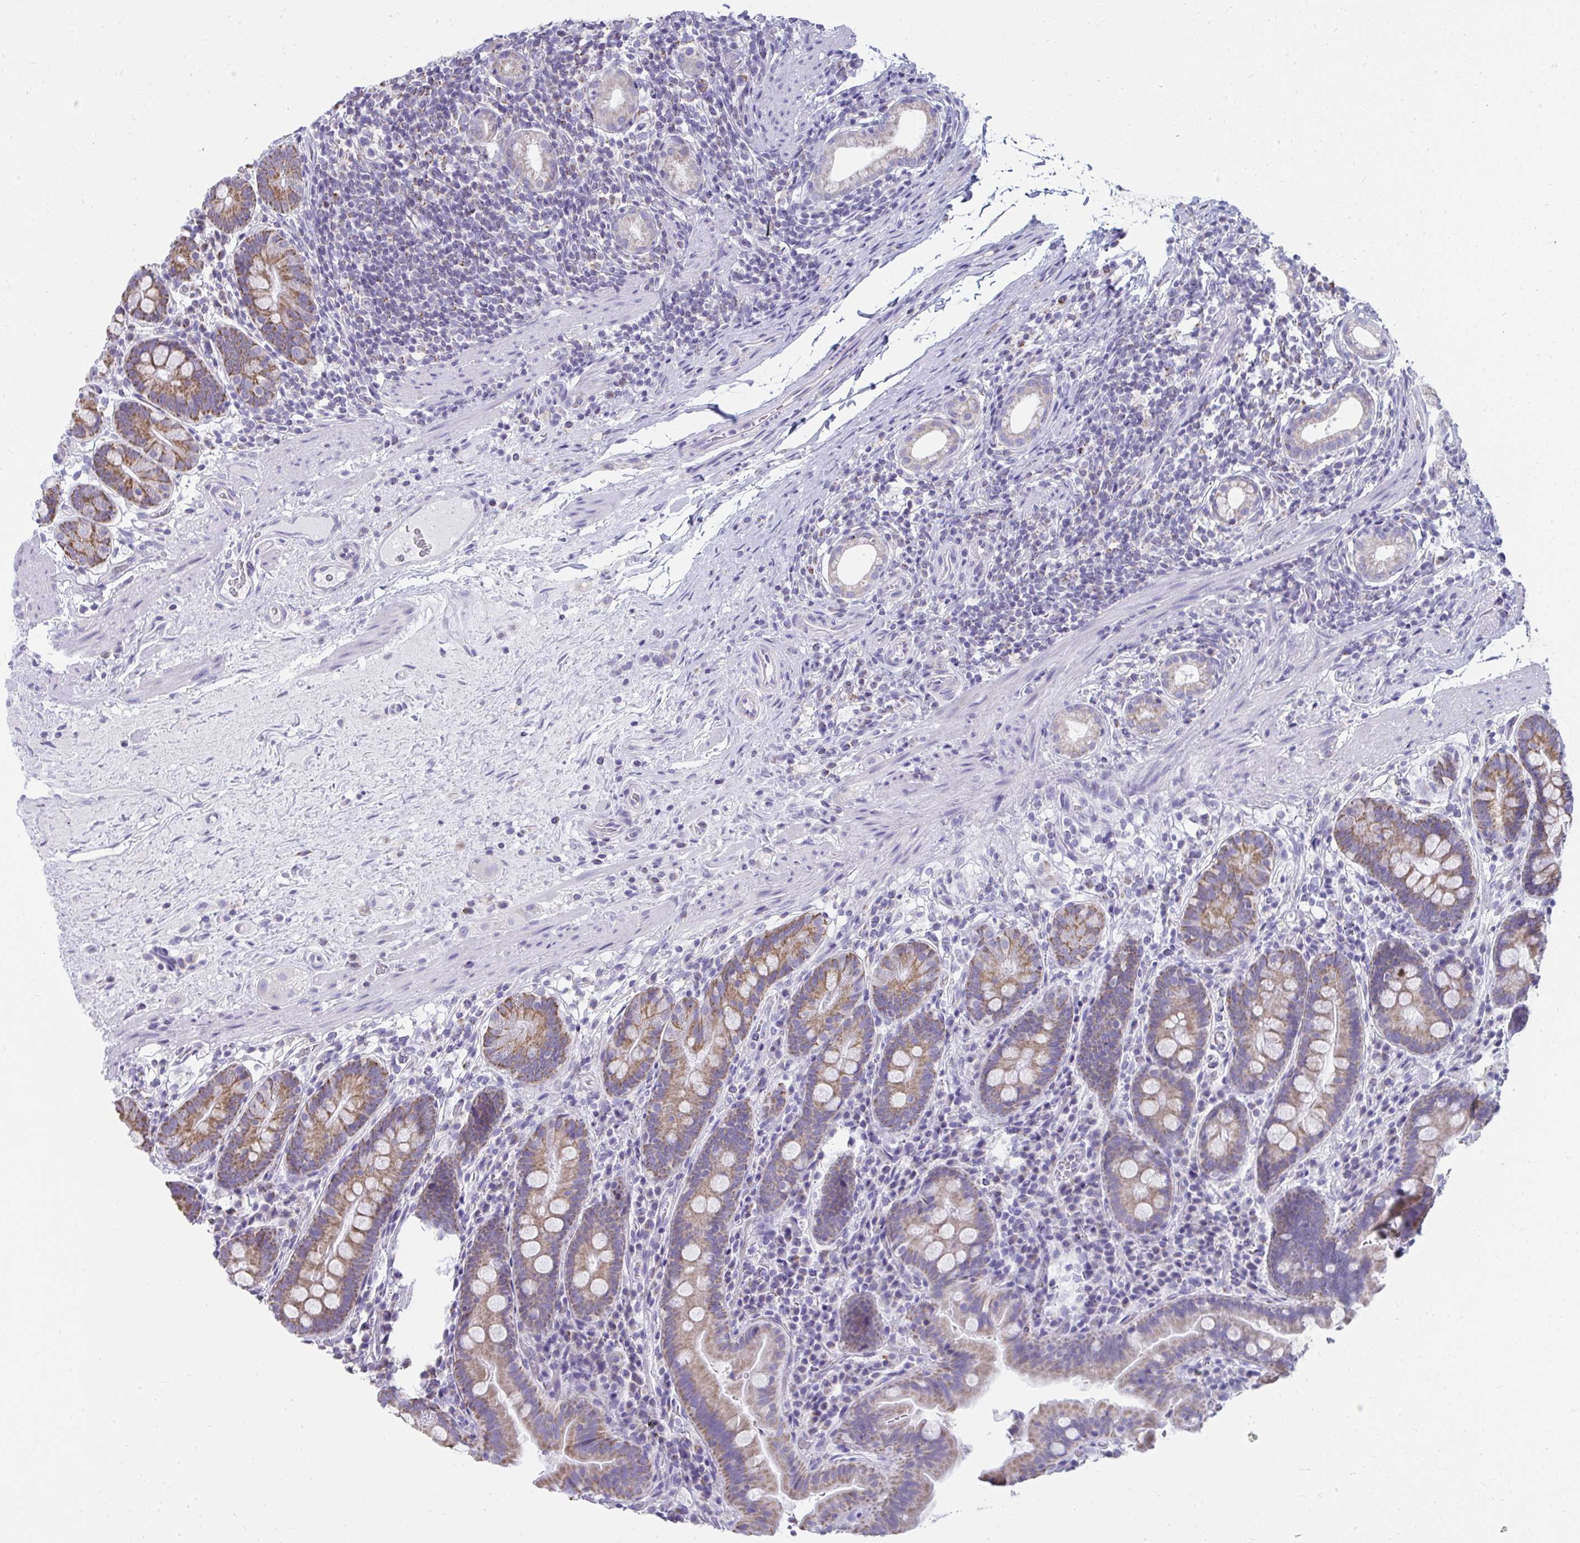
{"staining": {"intensity": "moderate", "quantity": ">75%", "location": "cytoplasmic/membranous"}, "tissue": "small intestine", "cell_type": "Glandular cells", "image_type": "normal", "snomed": [{"axis": "morphology", "description": "Normal tissue, NOS"}, {"axis": "topography", "description": "Small intestine"}], "caption": "Protein expression analysis of normal small intestine exhibits moderate cytoplasmic/membranous expression in about >75% of glandular cells.", "gene": "SLC6A1", "patient": {"sex": "male", "age": 26}}